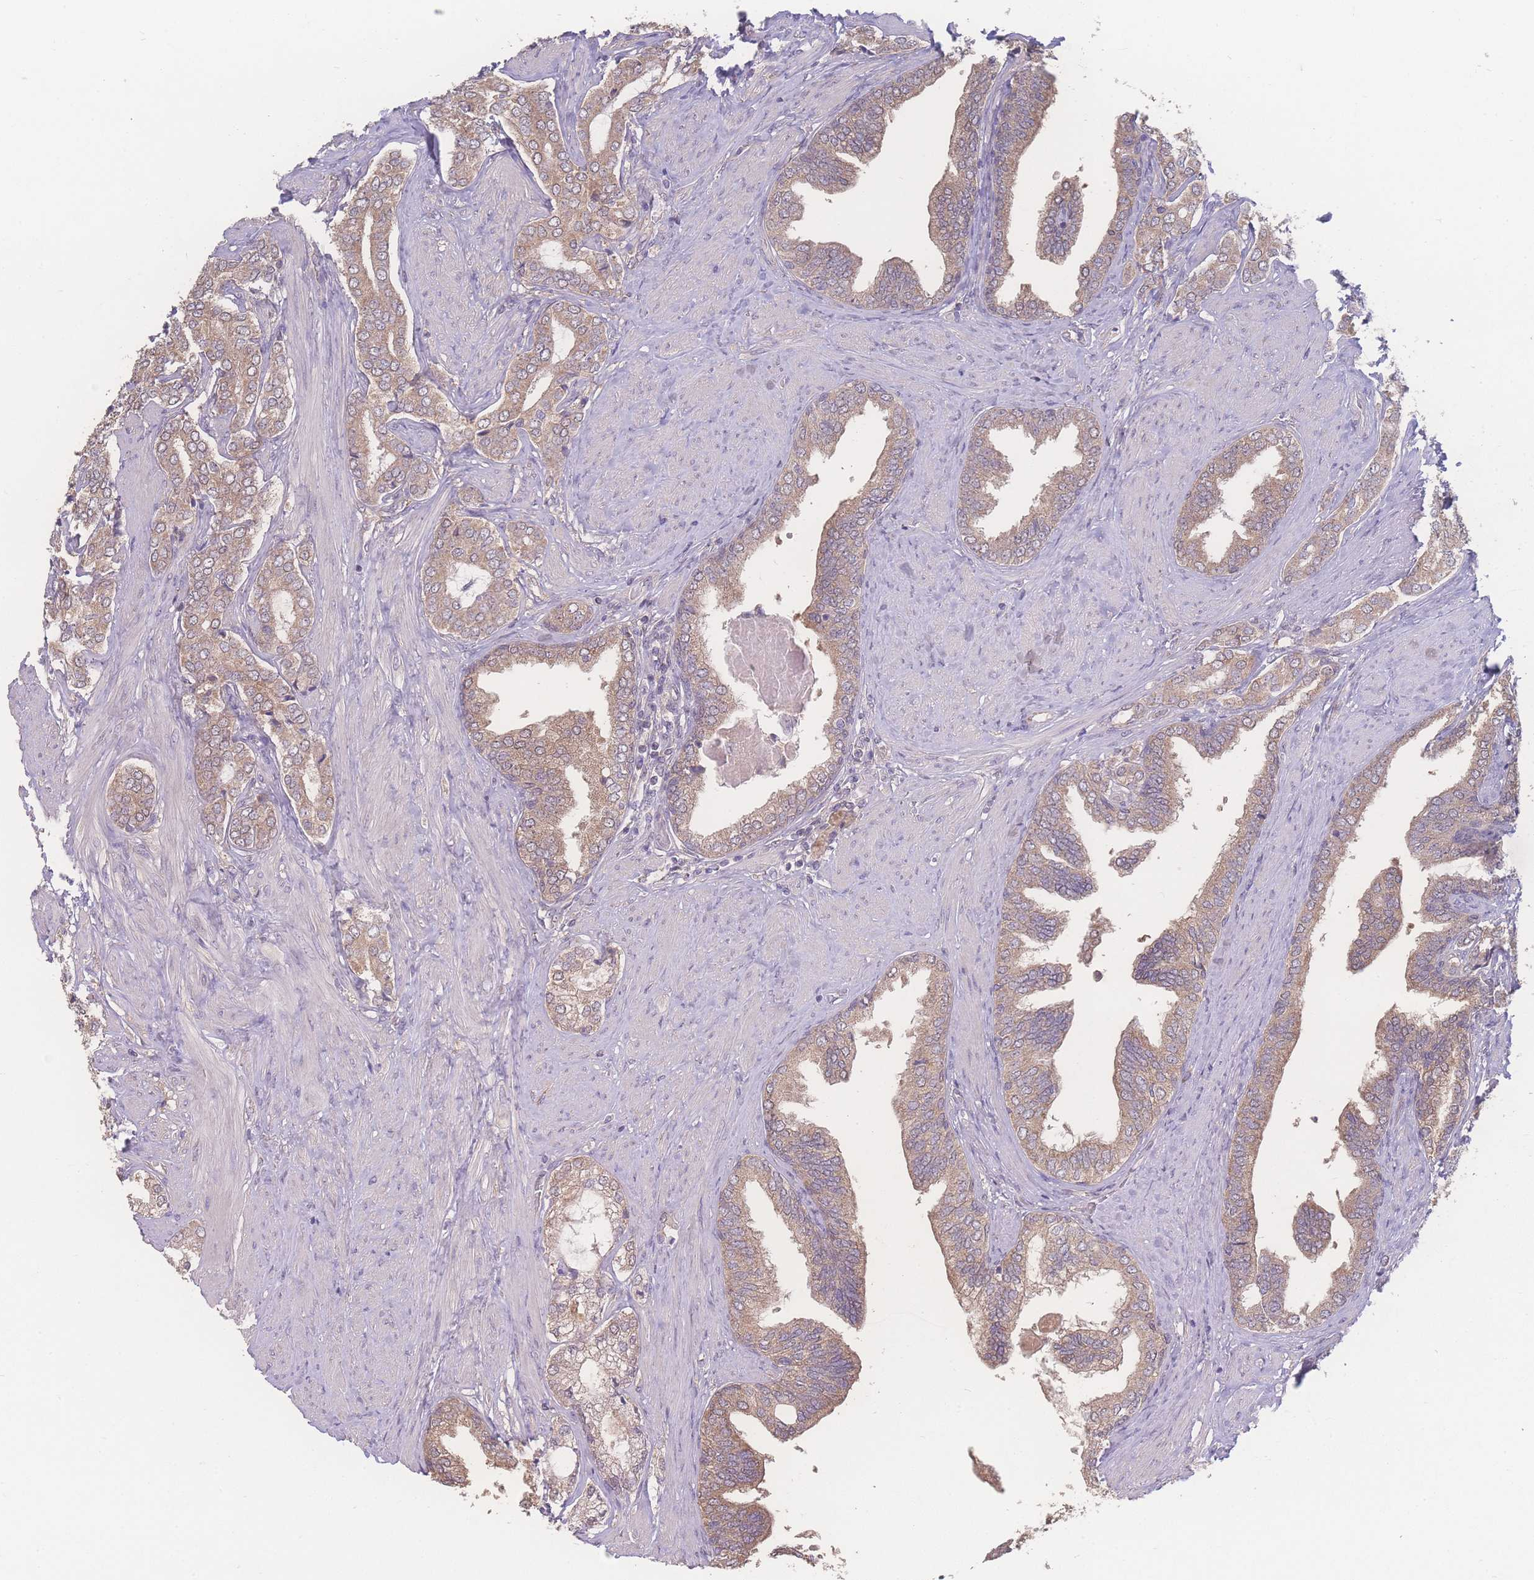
{"staining": {"intensity": "weak", "quantity": ">75%", "location": "cytoplasmic/membranous"}, "tissue": "prostate cancer", "cell_type": "Tumor cells", "image_type": "cancer", "snomed": [{"axis": "morphology", "description": "Adenocarcinoma, High grade"}, {"axis": "topography", "description": "Prostate"}], "caption": "Human prostate cancer (adenocarcinoma (high-grade)) stained with a brown dye reveals weak cytoplasmic/membranous positive staining in approximately >75% of tumor cells.", "gene": "GIPR", "patient": {"sex": "male", "age": 71}}